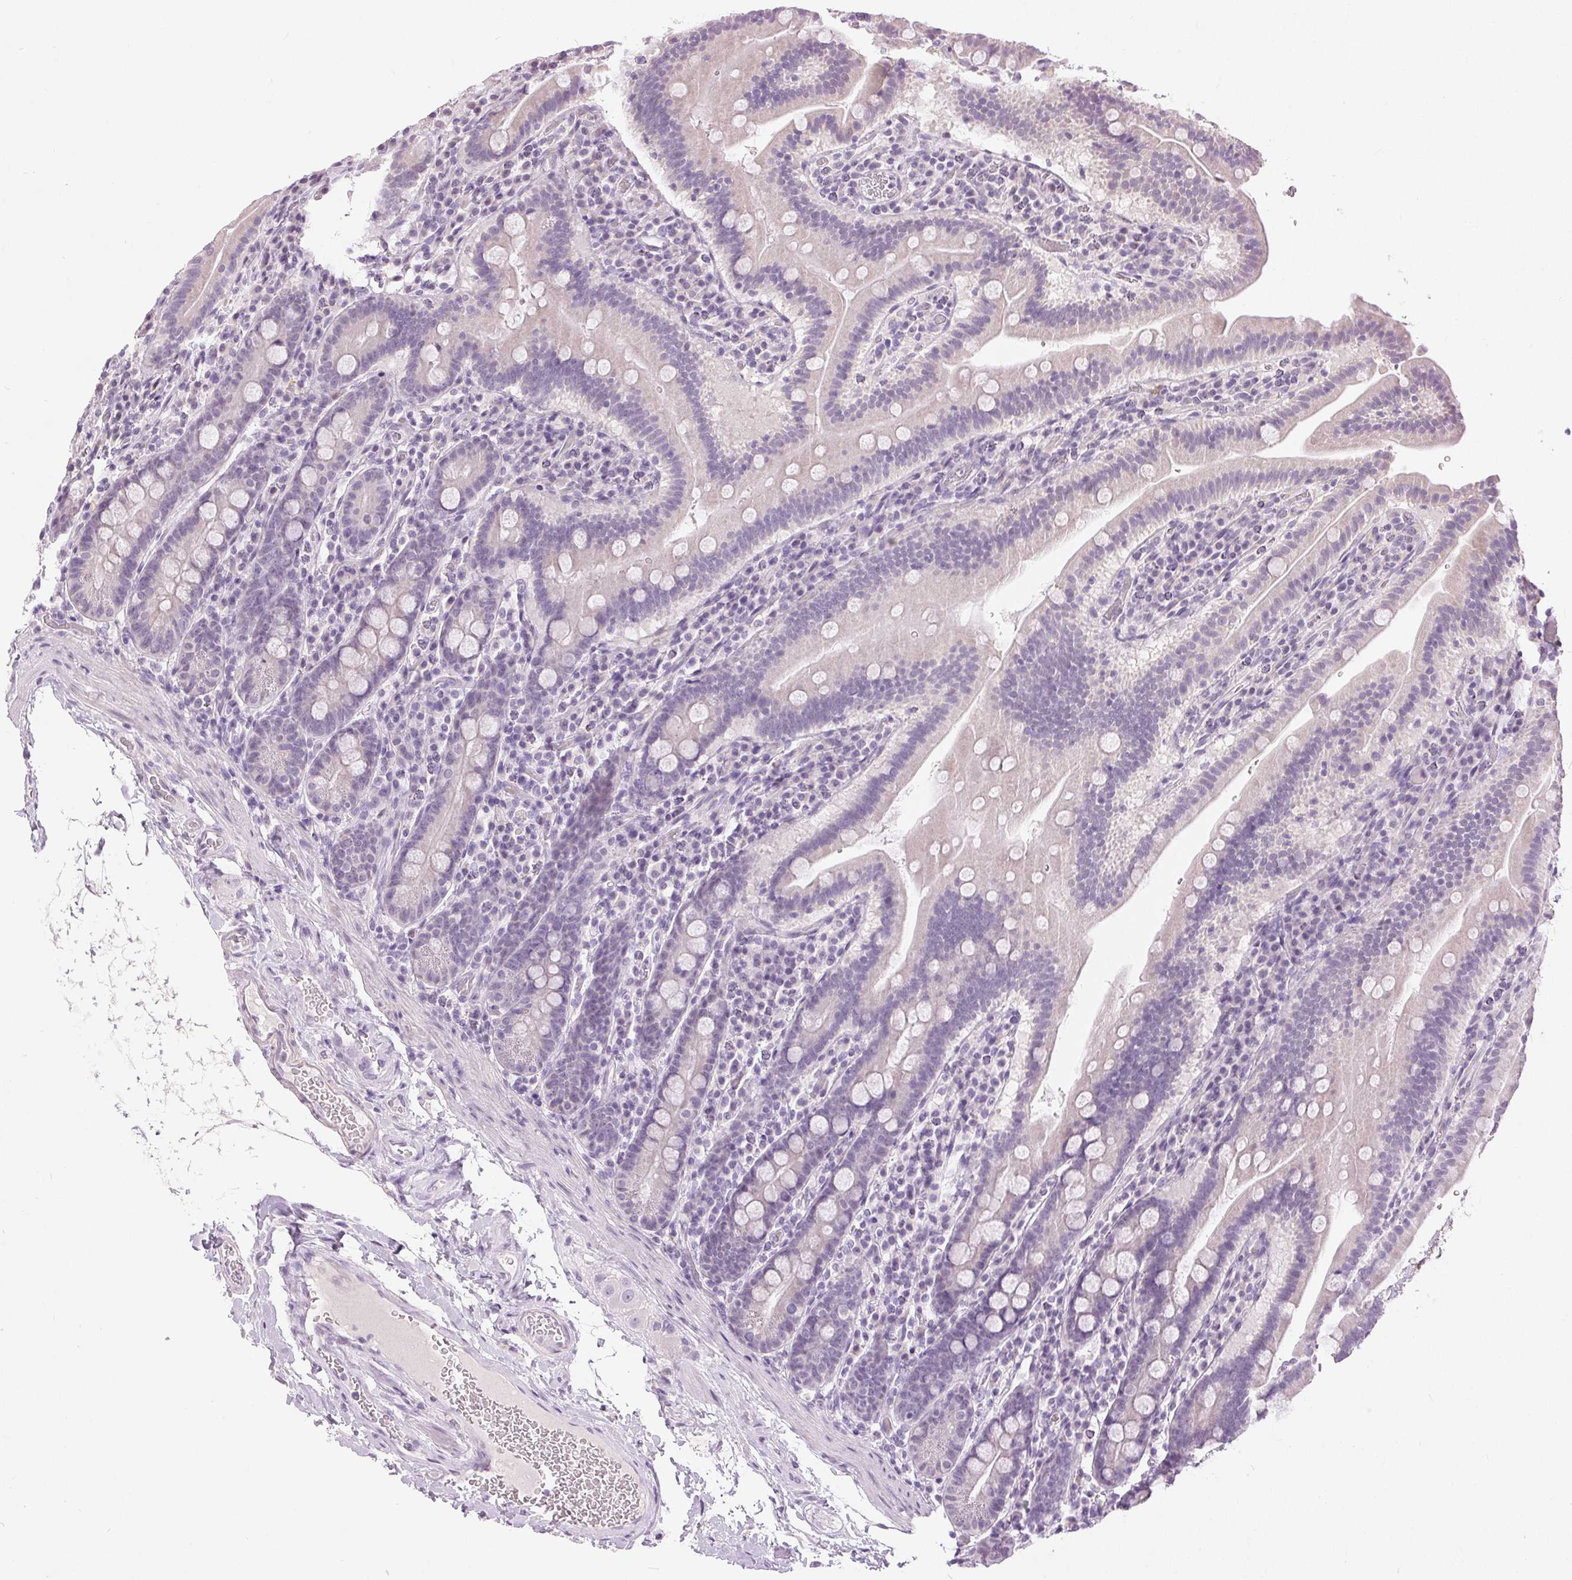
{"staining": {"intensity": "negative", "quantity": "none", "location": "none"}, "tissue": "small intestine", "cell_type": "Glandular cells", "image_type": "normal", "snomed": [{"axis": "morphology", "description": "Normal tissue, NOS"}, {"axis": "topography", "description": "Small intestine"}], "caption": "This is a image of immunohistochemistry (IHC) staining of benign small intestine, which shows no staining in glandular cells.", "gene": "DSG3", "patient": {"sex": "male", "age": 26}}